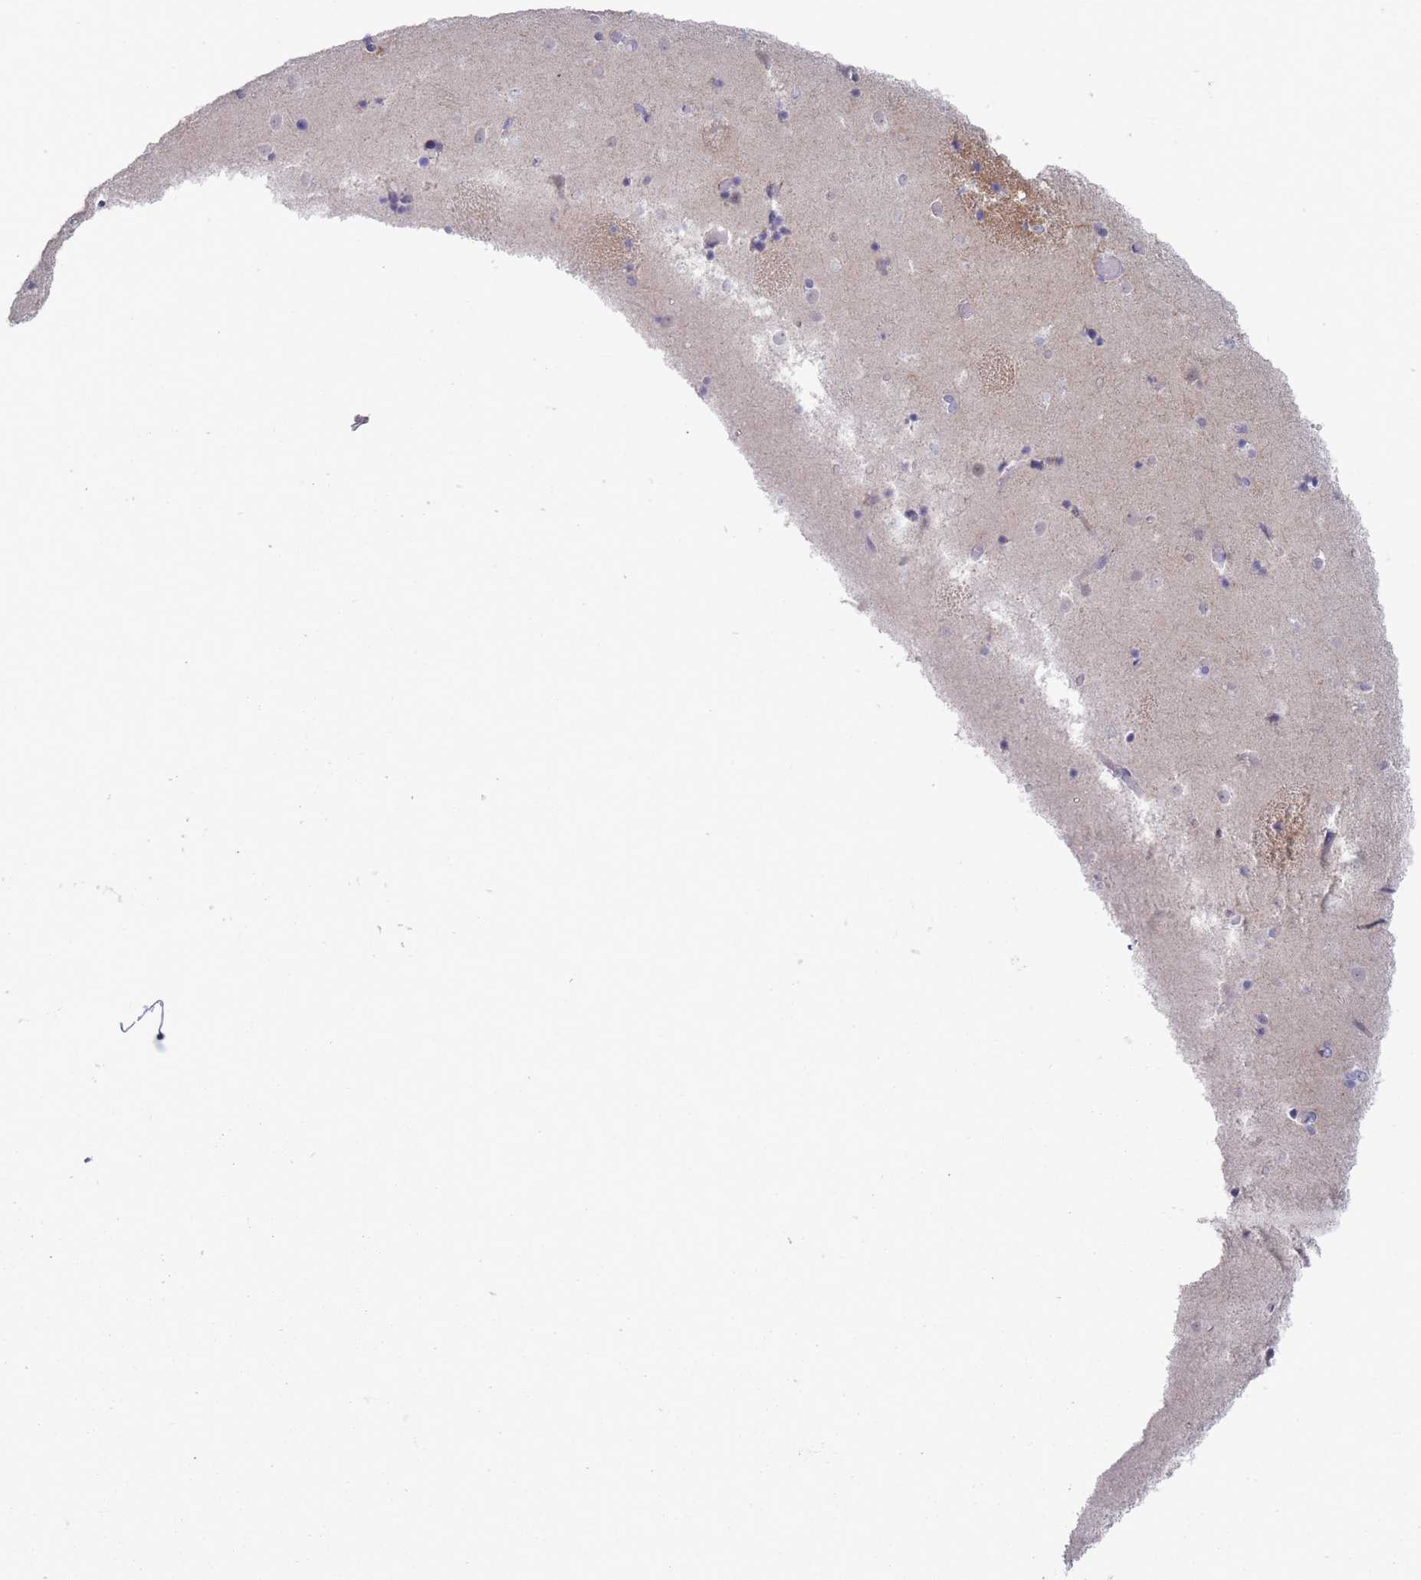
{"staining": {"intensity": "negative", "quantity": "none", "location": "none"}, "tissue": "caudate", "cell_type": "Glial cells", "image_type": "normal", "snomed": [{"axis": "morphology", "description": "Normal tissue, NOS"}, {"axis": "topography", "description": "Lateral ventricle wall"}], "caption": "The micrograph demonstrates no significant staining in glial cells of caudate. (IHC, brightfield microscopy, high magnification).", "gene": "PAIP2B", "patient": {"sex": "female", "age": 52}}